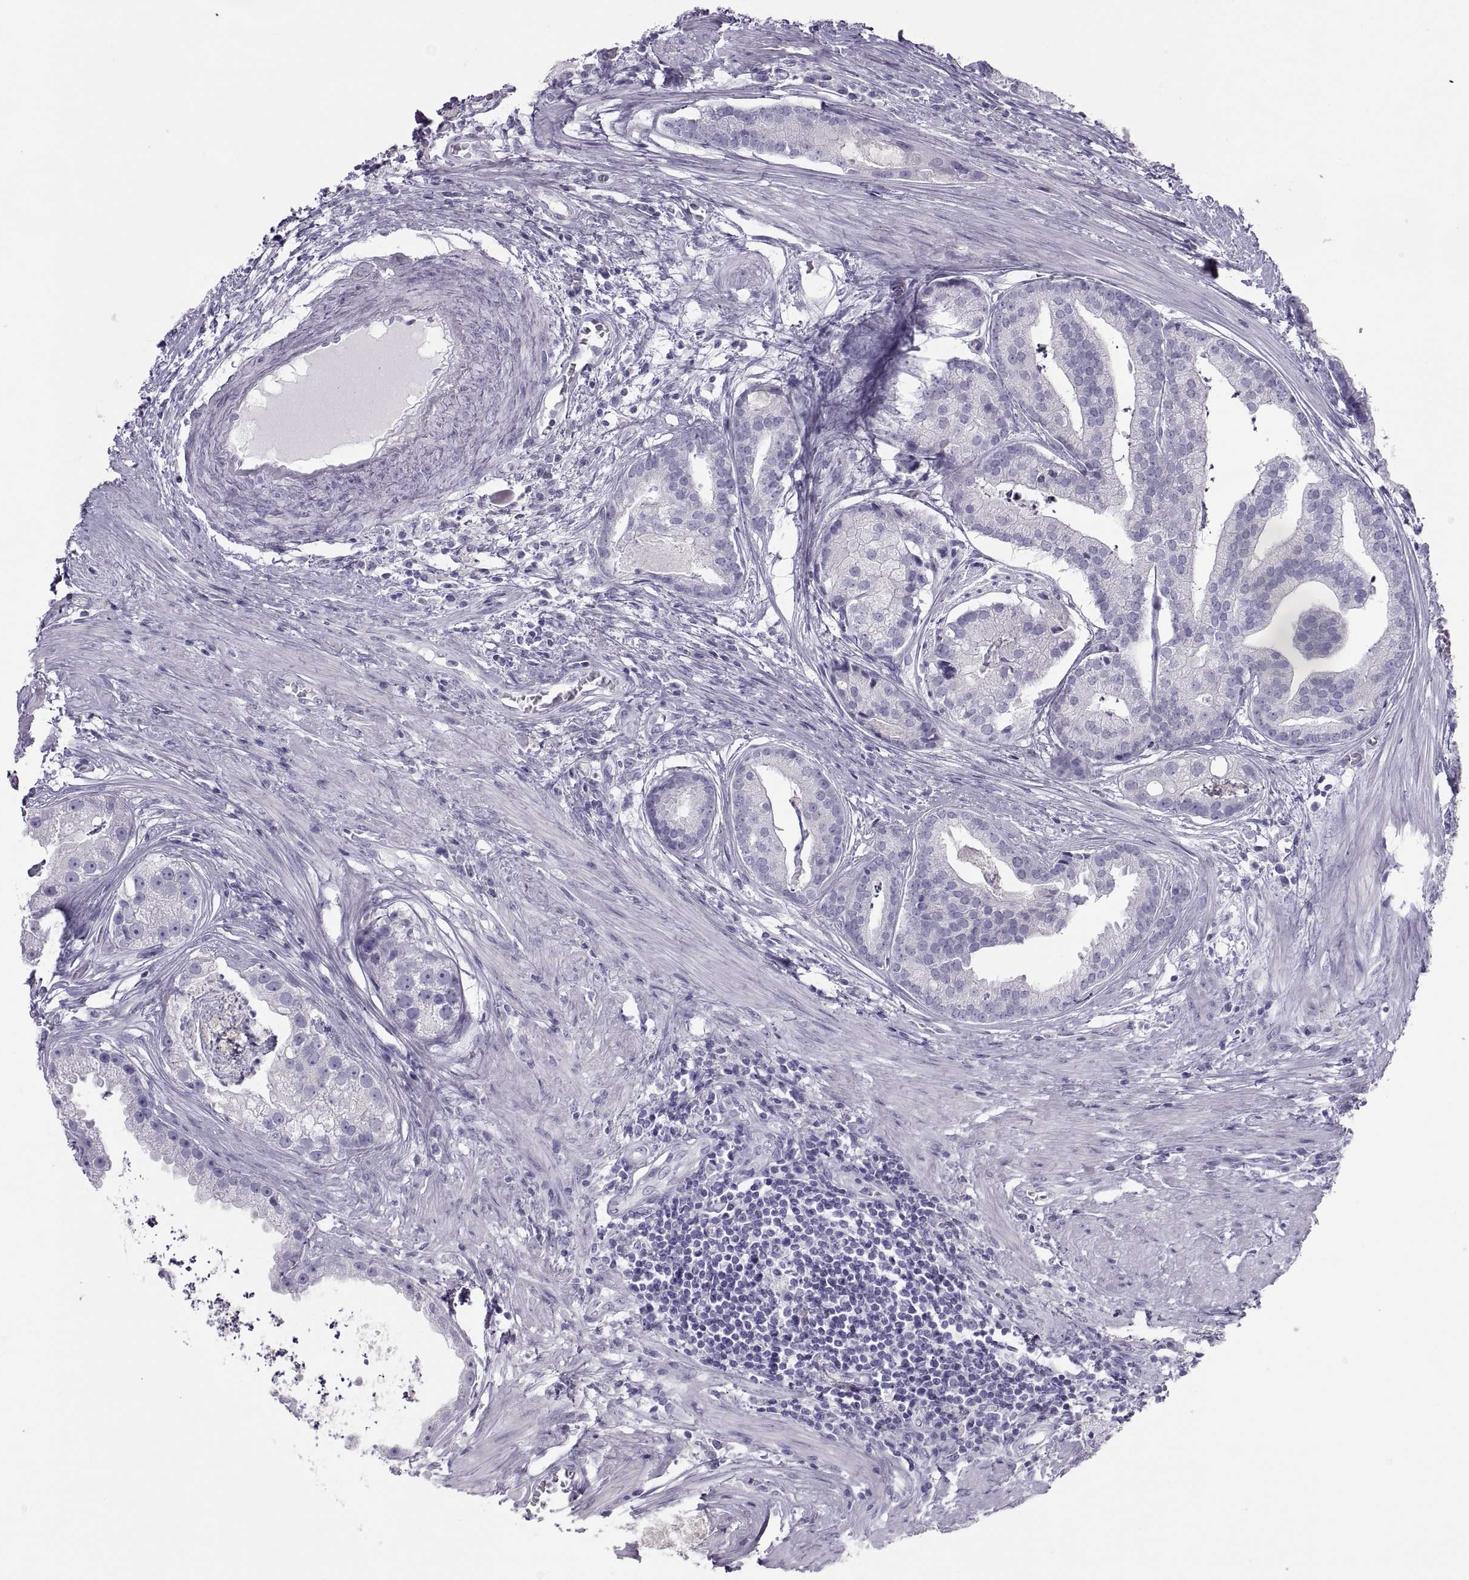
{"staining": {"intensity": "negative", "quantity": "none", "location": "none"}, "tissue": "prostate cancer", "cell_type": "Tumor cells", "image_type": "cancer", "snomed": [{"axis": "morphology", "description": "Adenocarcinoma, NOS"}, {"axis": "topography", "description": "Prostate and seminal vesicle, NOS"}, {"axis": "topography", "description": "Prostate"}], "caption": "An image of human prostate cancer (adenocarcinoma) is negative for staining in tumor cells. The staining is performed using DAB (3,3'-diaminobenzidine) brown chromogen with nuclei counter-stained in using hematoxylin.", "gene": "SEMG1", "patient": {"sex": "male", "age": 44}}